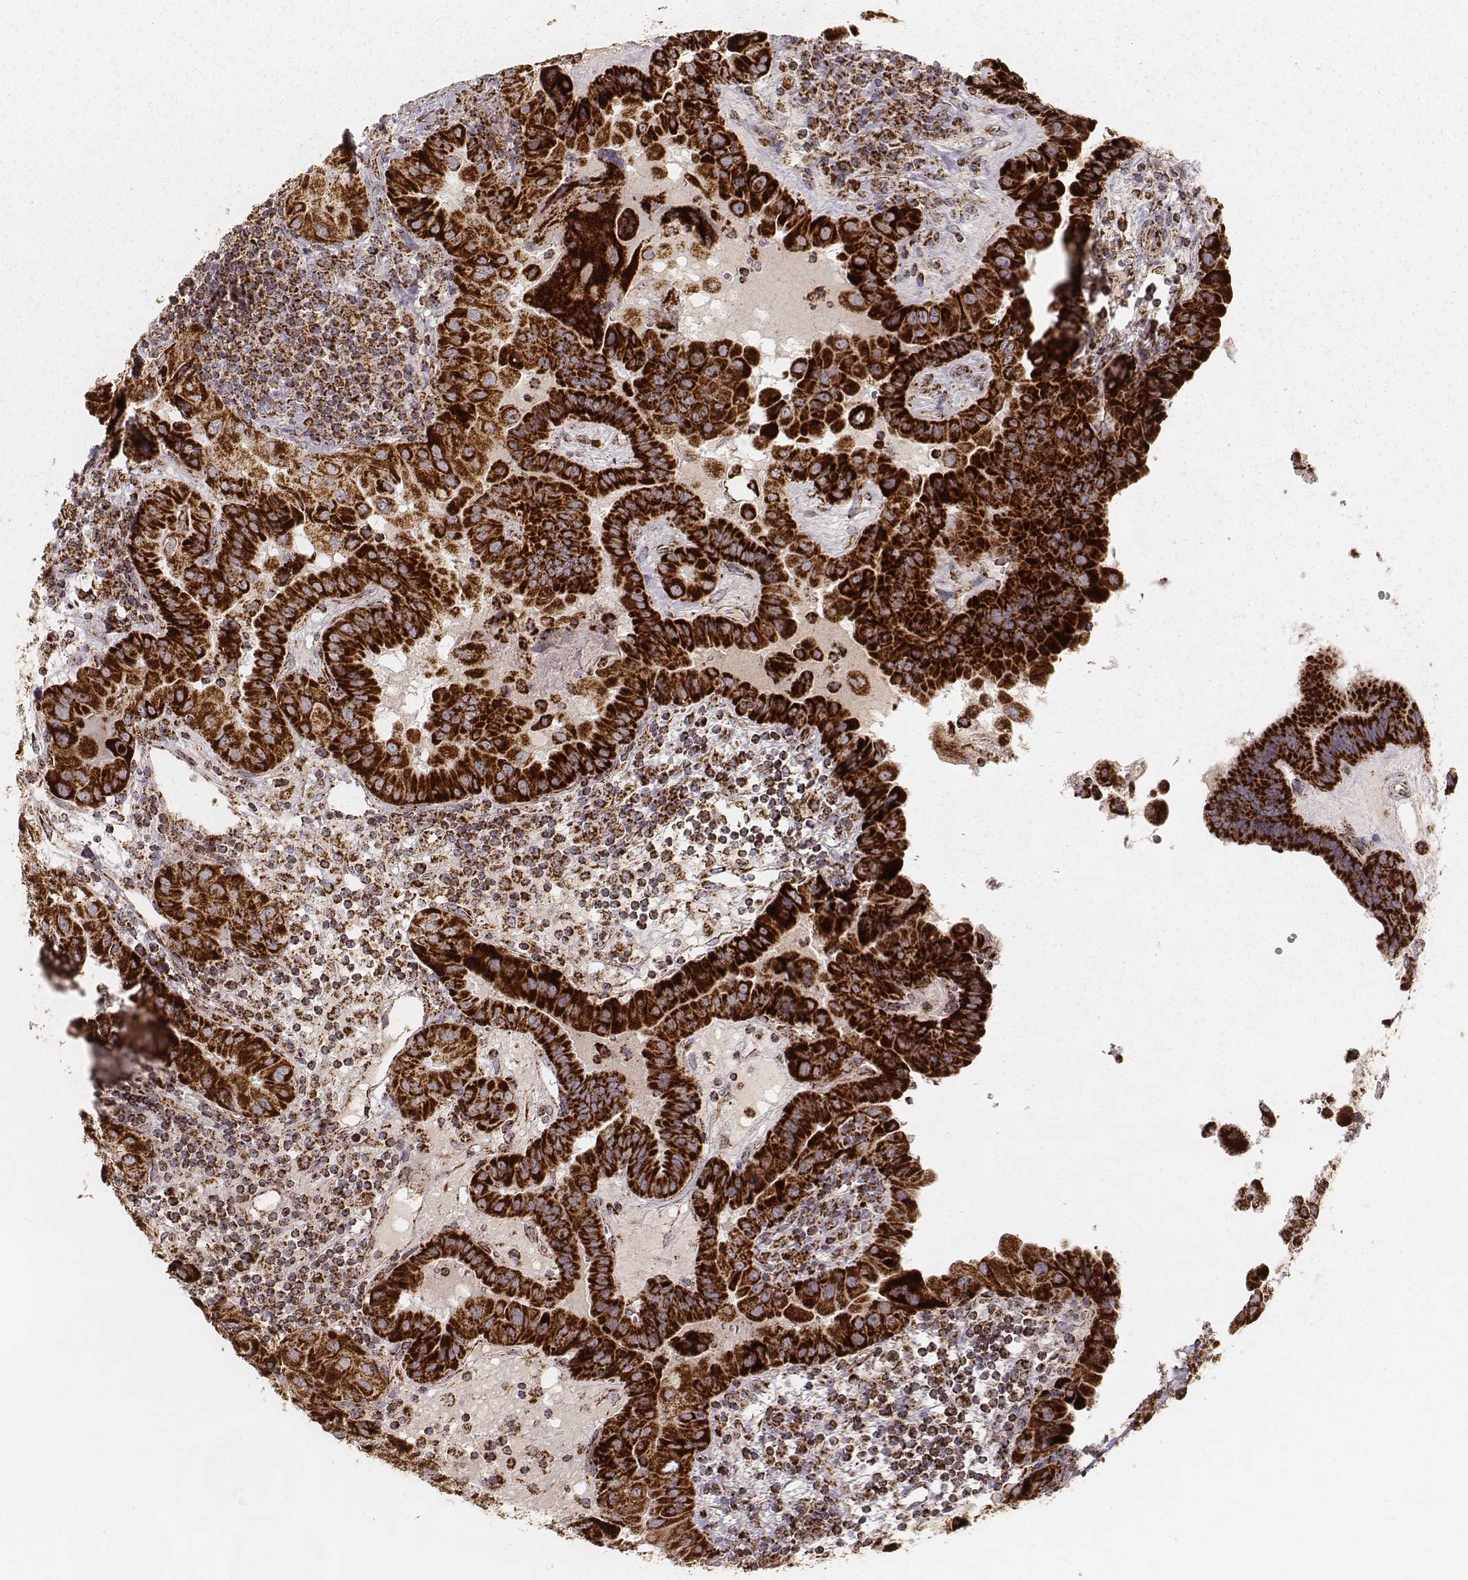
{"staining": {"intensity": "strong", "quantity": ">75%", "location": "cytoplasmic/membranous"}, "tissue": "thyroid cancer", "cell_type": "Tumor cells", "image_type": "cancer", "snomed": [{"axis": "morphology", "description": "Papillary adenocarcinoma, NOS"}, {"axis": "topography", "description": "Thyroid gland"}], "caption": "IHC micrograph of neoplastic tissue: papillary adenocarcinoma (thyroid) stained using immunohistochemistry displays high levels of strong protein expression localized specifically in the cytoplasmic/membranous of tumor cells, appearing as a cytoplasmic/membranous brown color.", "gene": "CS", "patient": {"sex": "female", "age": 37}}